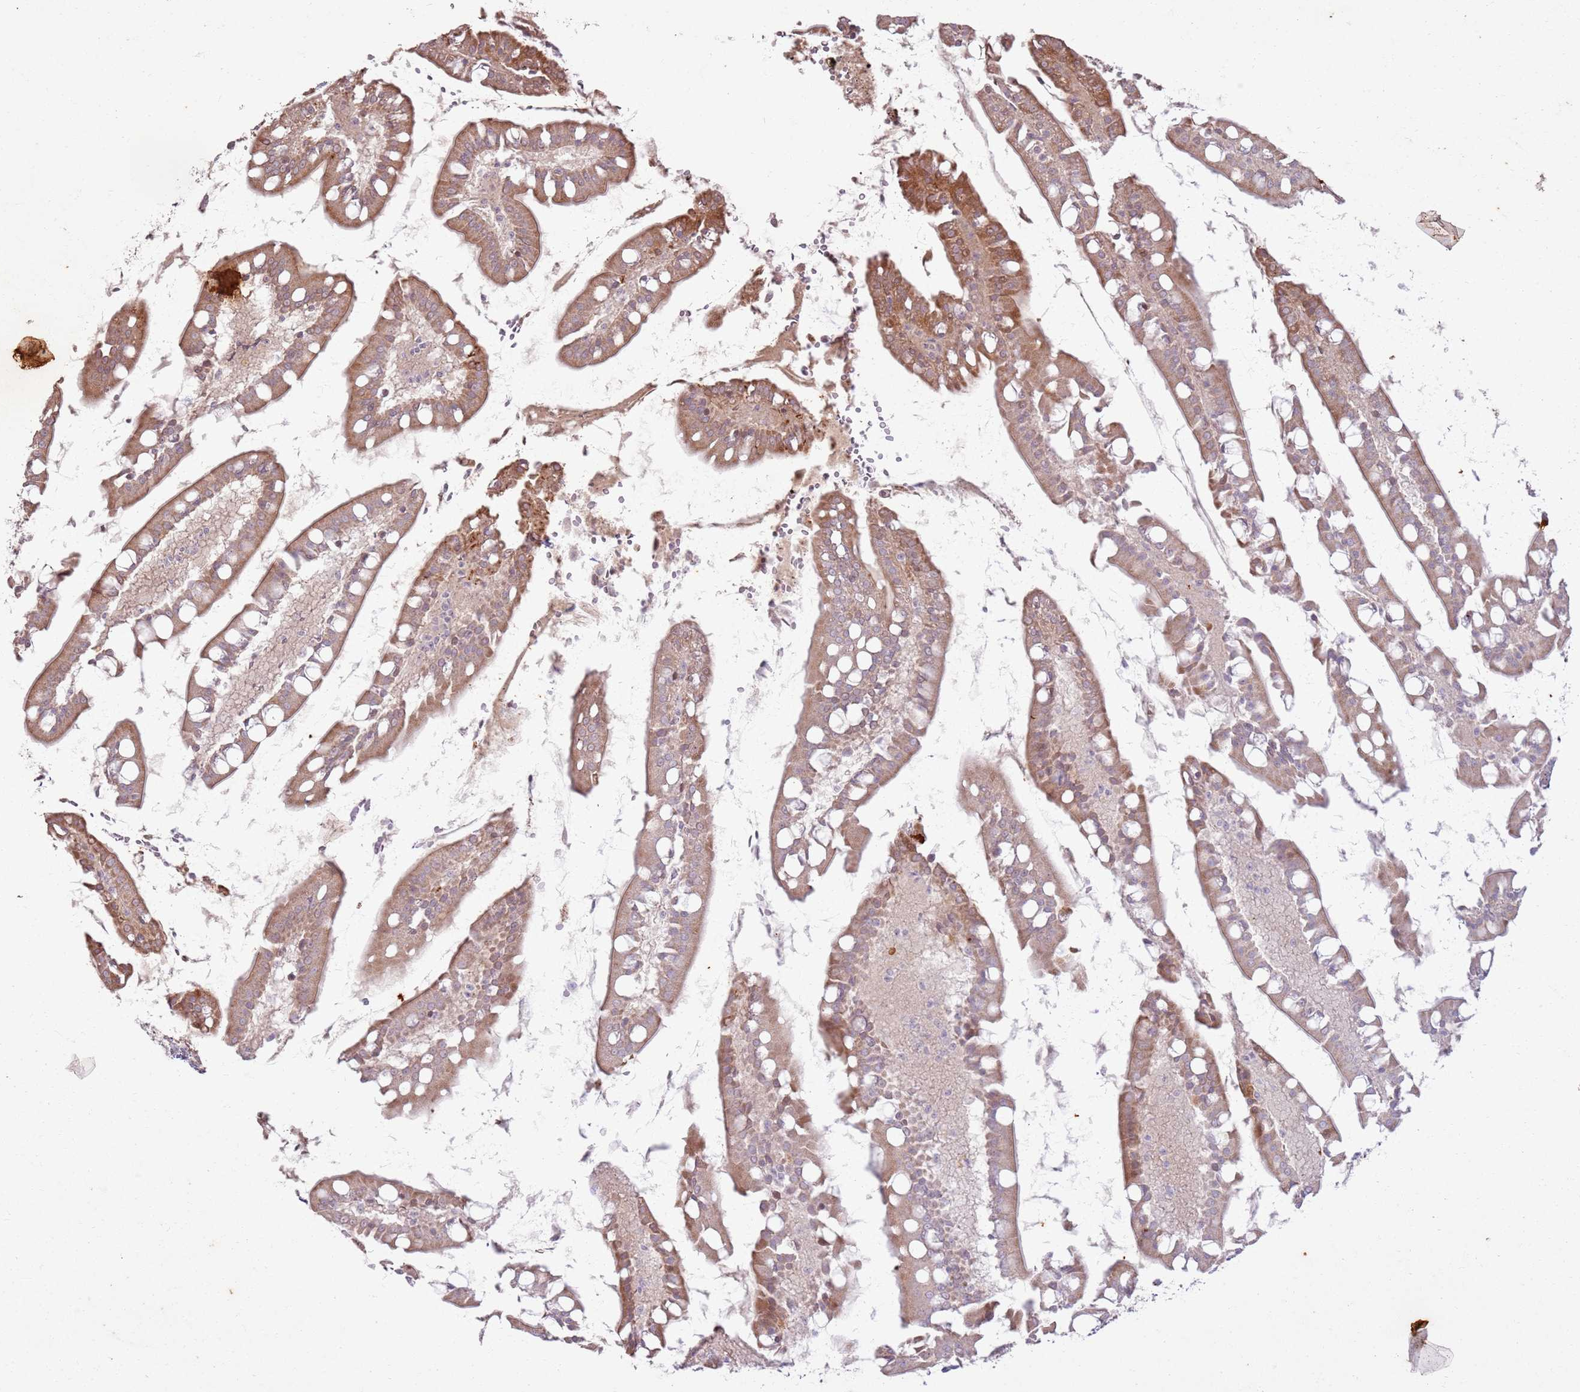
{"staining": {"intensity": "moderate", "quantity": "25%-75%", "location": "cytoplasmic/membranous"}, "tissue": "small intestine", "cell_type": "Glandular cells", "image_type": "normal", "snomed": [{"axis": "morphology", "description": "Normal tissue, NOS"}, {"axis": "topography", "description": "Small intestine"}], "caption": "Protein staining exhibits moderate cytoplasmic/membranous expression in about 25%-75% of glandular cells in unremarkable small intestine.", "gene": "CNPY1", "patient": {"sex": "male", "age": 52}}